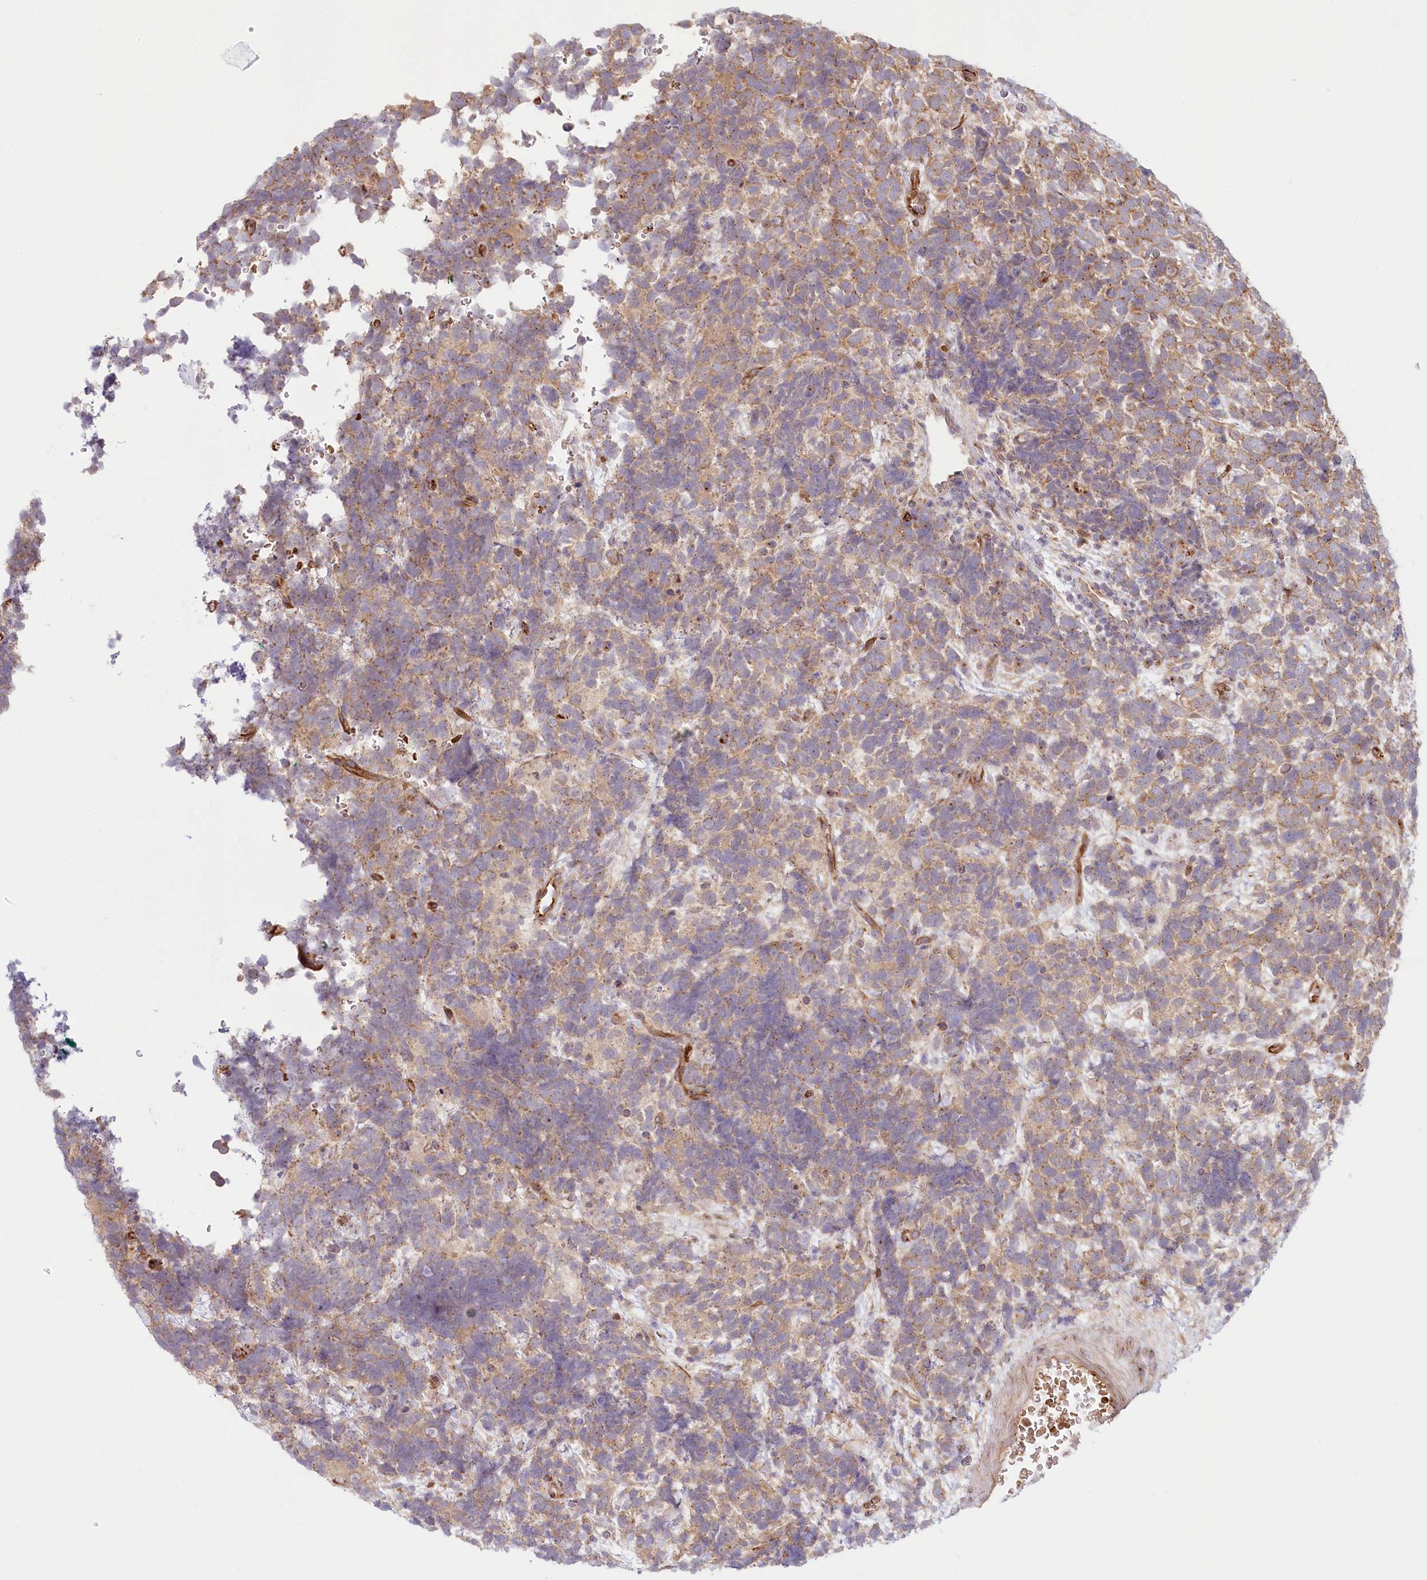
{"staining": {"intensity": "weak", "quantity": ">75%", "location": "cytoplasmic/membranous"}, "tissue": "urothelial cancer", "cell_type": "Tumor cells", "image_type": "cancer", "snomed": [{"axis": "morphology", "description": "Urothelial carcinoma, High grade"}, {"axis": "topography", "description": "Urinary bladder"}], "caption": "Brown immunohistochemical staining in human high-grade urothelial carcinoma shows weak cytoplasmic/membranous expression in approximately >75% of tumor cells.", "gene": "COMMD3", "patient": {"sex": "female", "age": 82}}